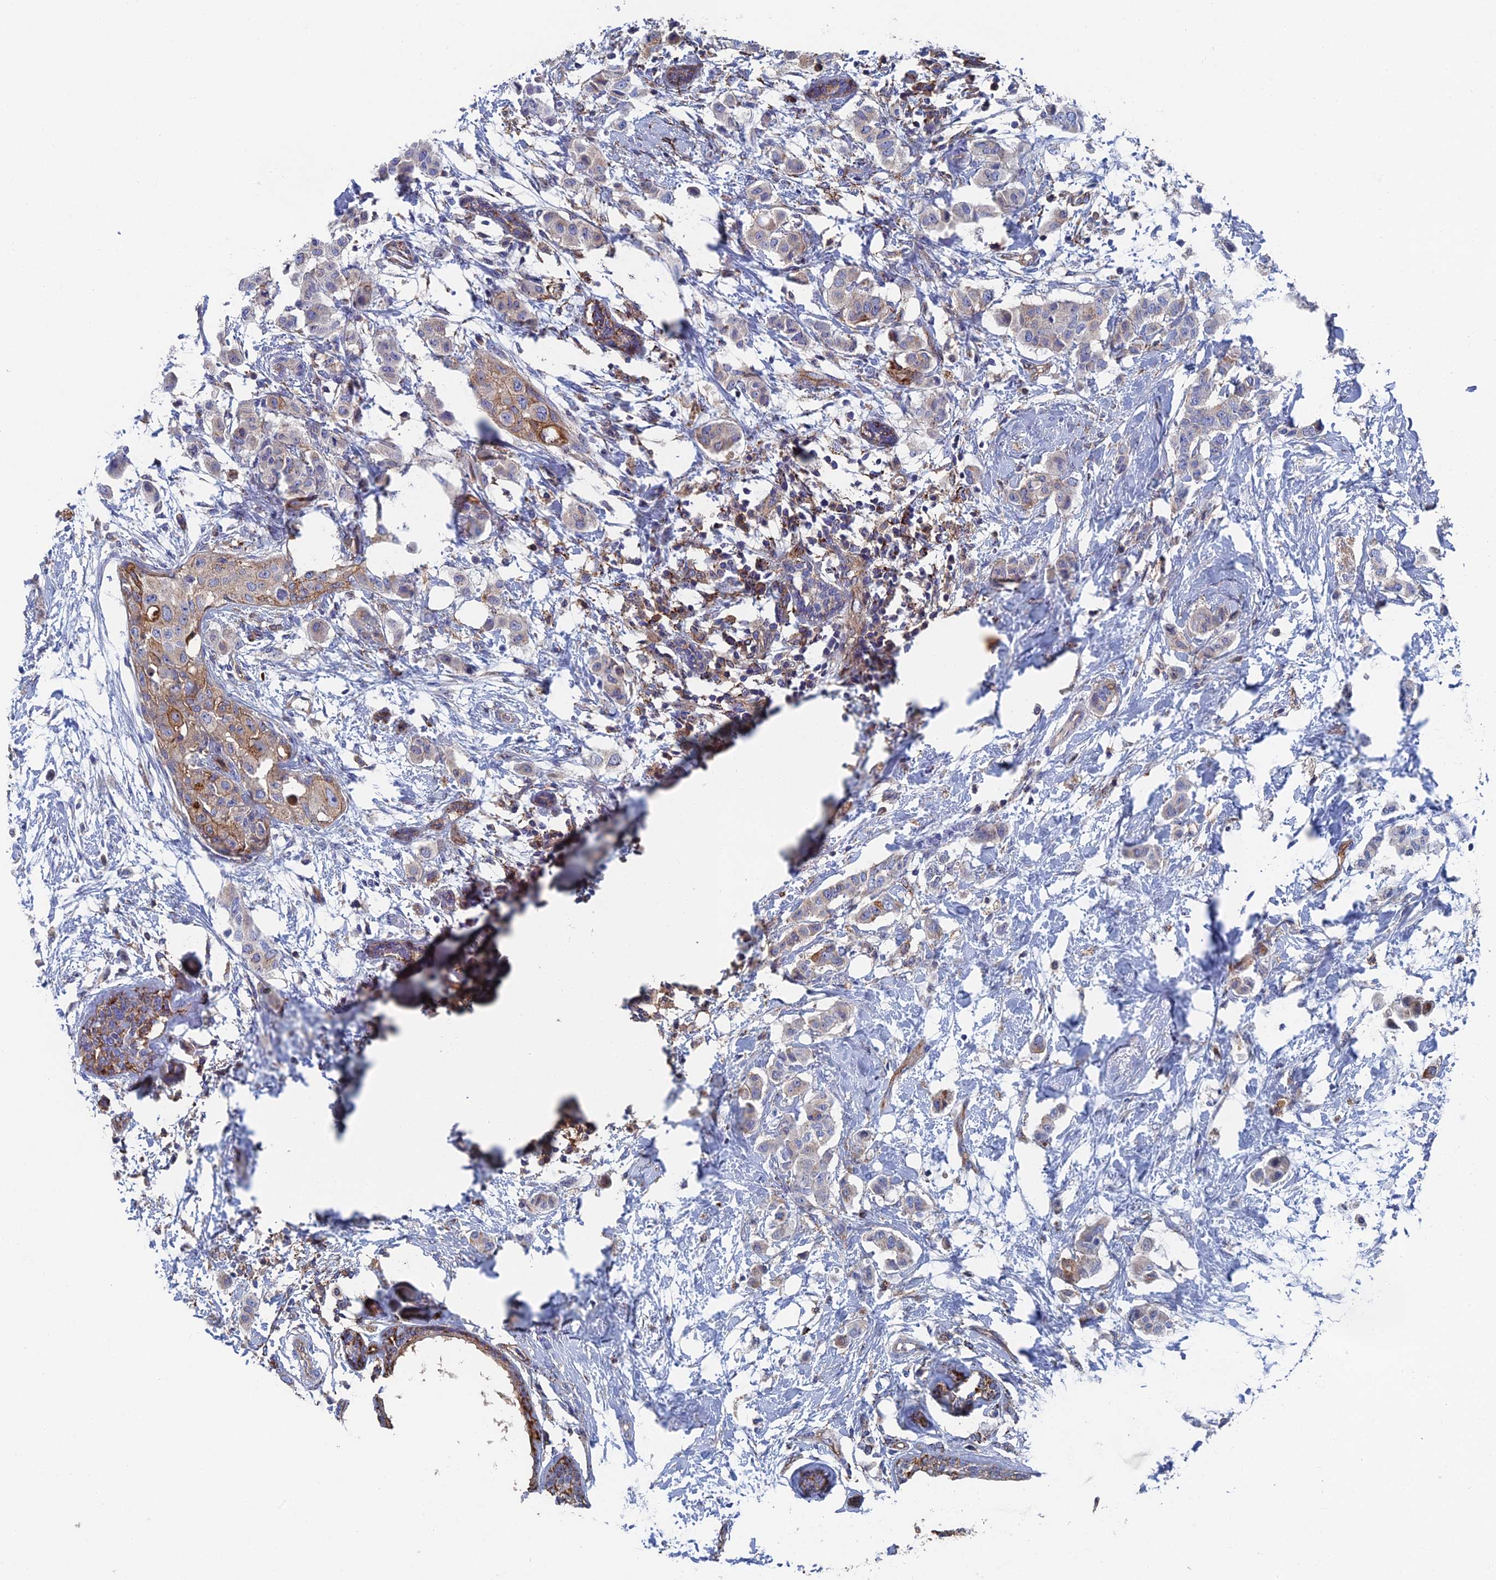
{"staining": {"intensity": "weak", "quantity": "25%-75%", "location": "cytoplasmic/membranous"}, "tissue": "breast cancer", "cell_type": "Tumor cells", "image_type": "cancer", "snomed": [{"axis": "morphology", "description": "Duct carcinoma"}, {"axis": "topography", "description": "Breast"}], "caption": "The photomicrograph reveals staining of breast cancer, revealing weak cytoplasmic/membranous protein expression (brown color) within tumor cells.", "gene": "SNX11", "patient": {"sex": "female", "age": 40}}